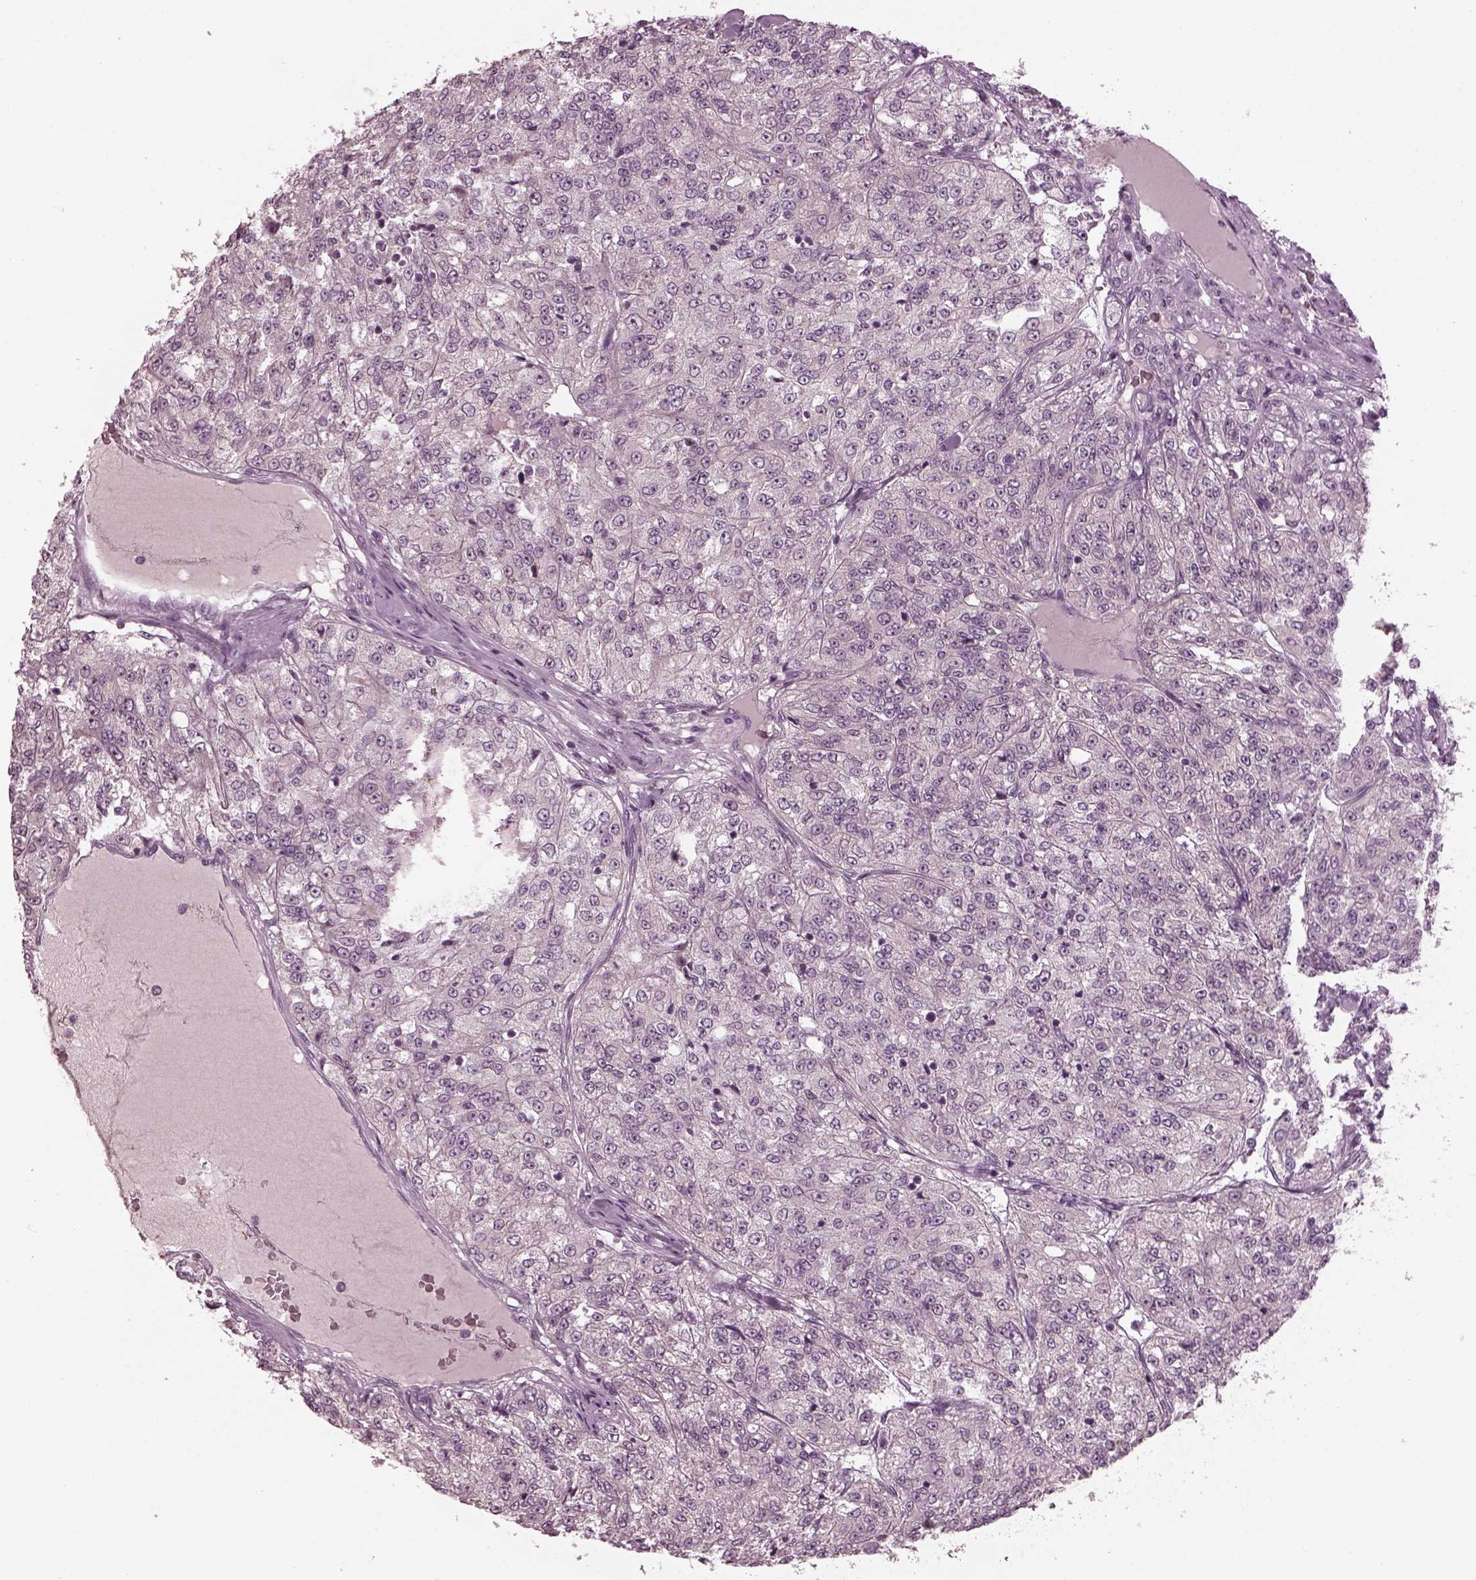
{"staining": {"intensity": "negative", "quantity": "none", "location": "none"}, "tissue": "renal cancer", "cell_type": "Tumor cells", "image_type": "cancer", "snomed": [{"axis": "morphology", "description": "Adenocarcinoma, NOS"}, {"axis": "topography", "description": "Kidney"}], "caption": "Micrograph shows no significant protein positivity in tumor cells of renal cancer.", "gene": "CLCN4", "patient": {"sex": "female", "age": 63}}